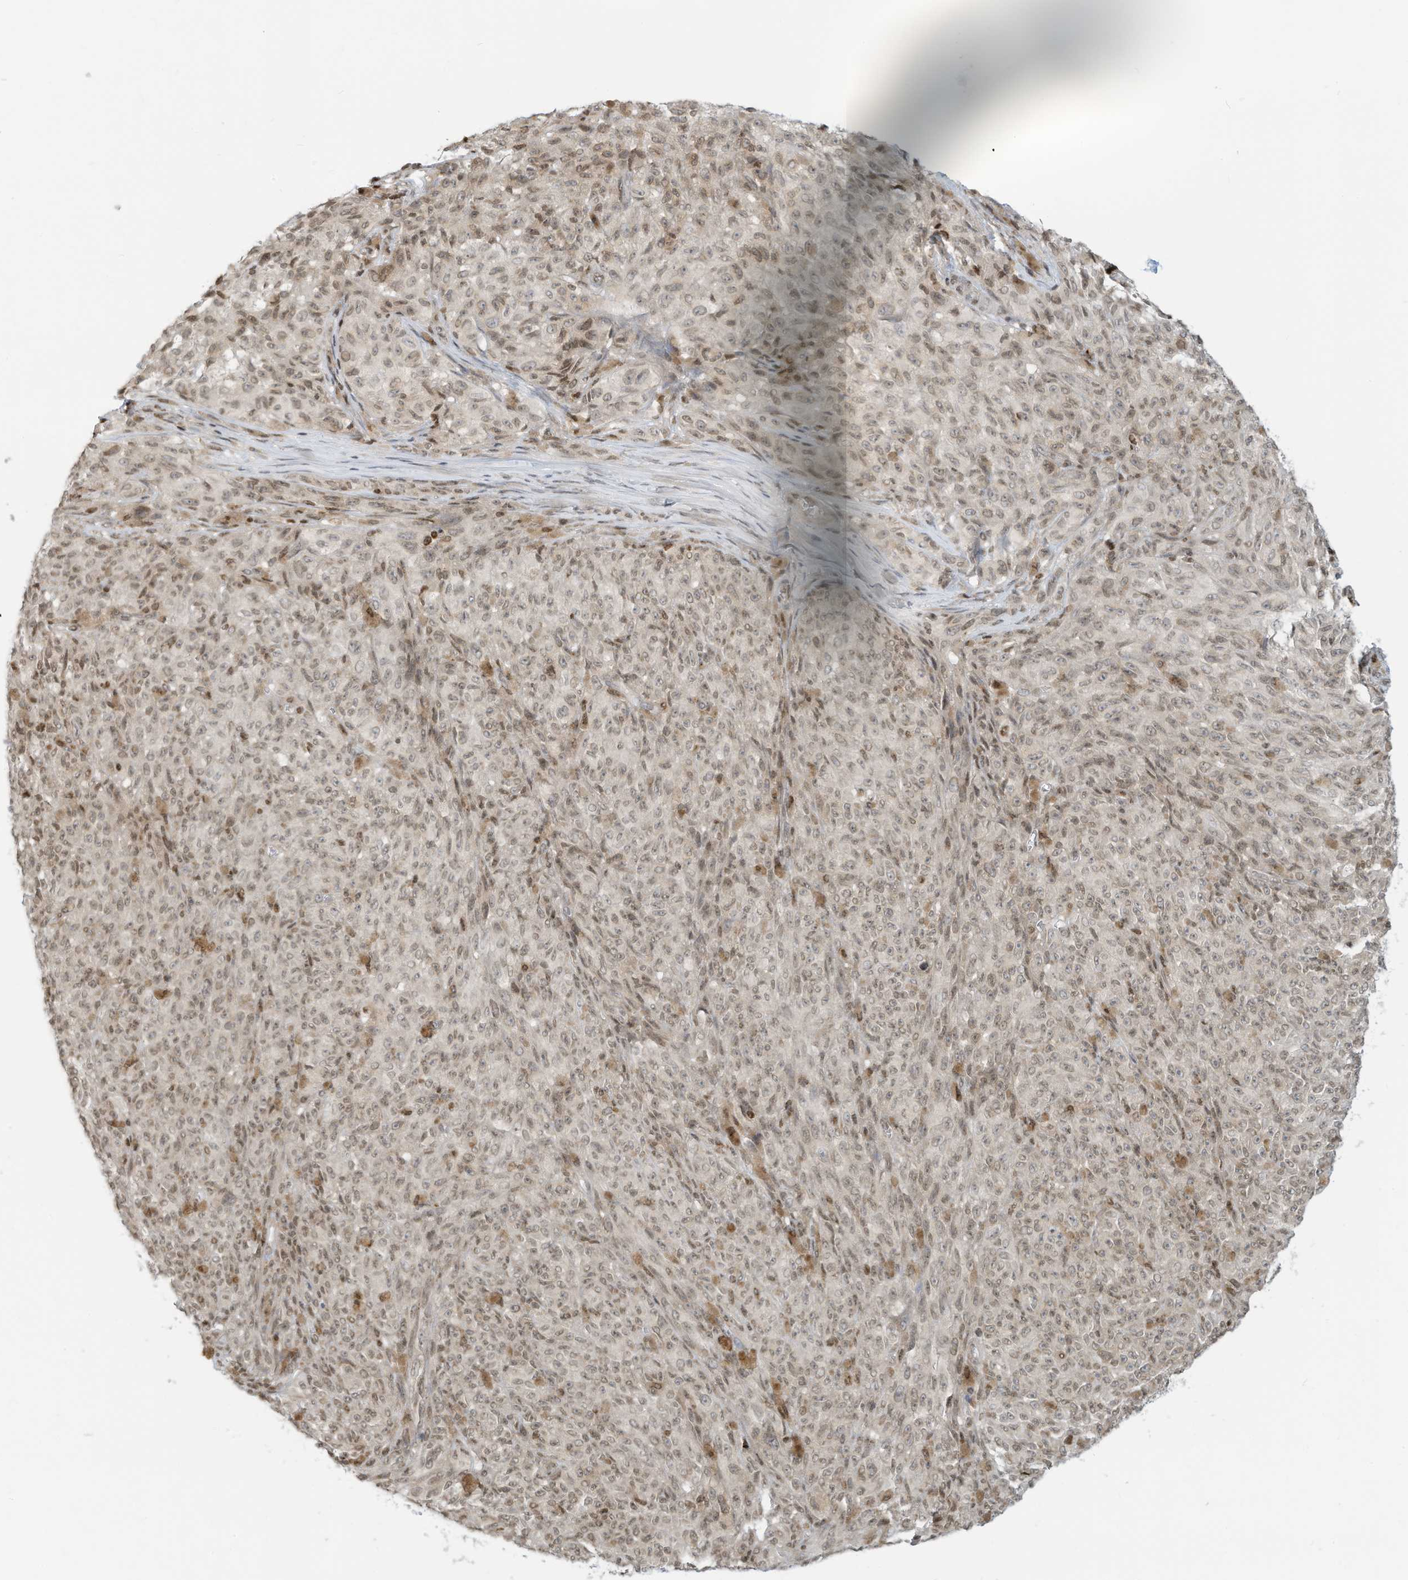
{"staining": {"intensity": "weak", "quantity": ">75%", "location": "nuclear"}, "tissue": "melanoma", "cell_type": "Tumor cells", "image_type": "cancer", "snomed": [{"axis": "morphology", "description": "Malignant melanoma, NOS"}, {"axis": "topography", "description": "Skin"}], "caption": "This photomicrograph exhibits malignant melanoma stained with immunohistochemistry (IHC) to label a protein in brown. The nuclear of tumor cells show weak positivity for the protein. Nuclei are counter-stained blue.", "gene": "ADI1", "patient": {"sex": "female", "age": 82}}